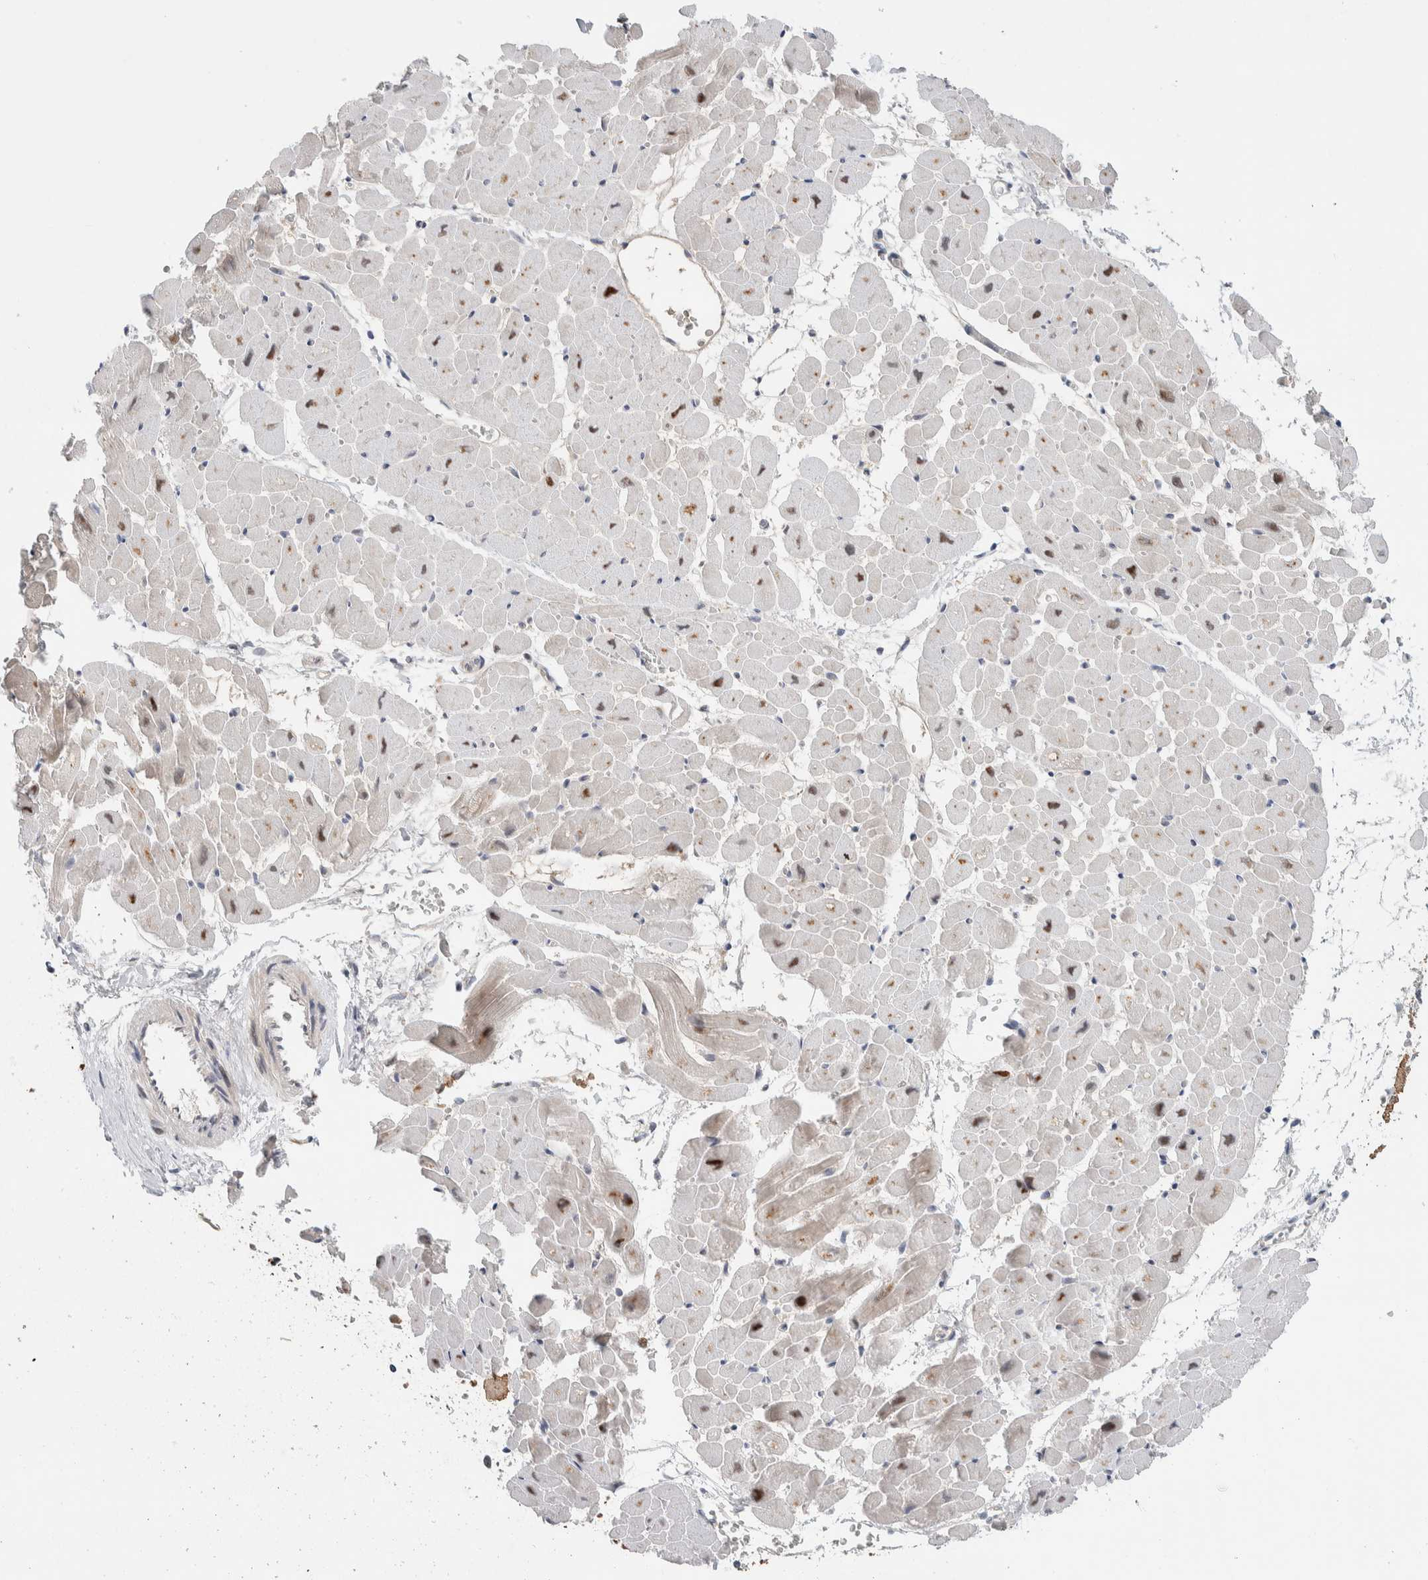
{"staining": {"intensity": "moderate", "quantity": "25%-75%", "location": "cytoplasmic/membranous"}, "tissue": "heart muscle", "cell_type": "Cardiomyocytes", "image_type": "normal", "snomed": [{"axis": "morphology", "description": "Normal tissue, NOS"}, {"axis": "topography", "description": "Heart"}], "caption": "Protein expression analysis of normal heart muscle demonstrates moderate cytoplasmic/membranous expression in approximately 25%-75% of cardiomyocytes. (brown staining indicates protein expression, while blue staining denotes nuclei).", "gene": "NCR3LG1", "patient": {"sex": "male", "age": 45}}